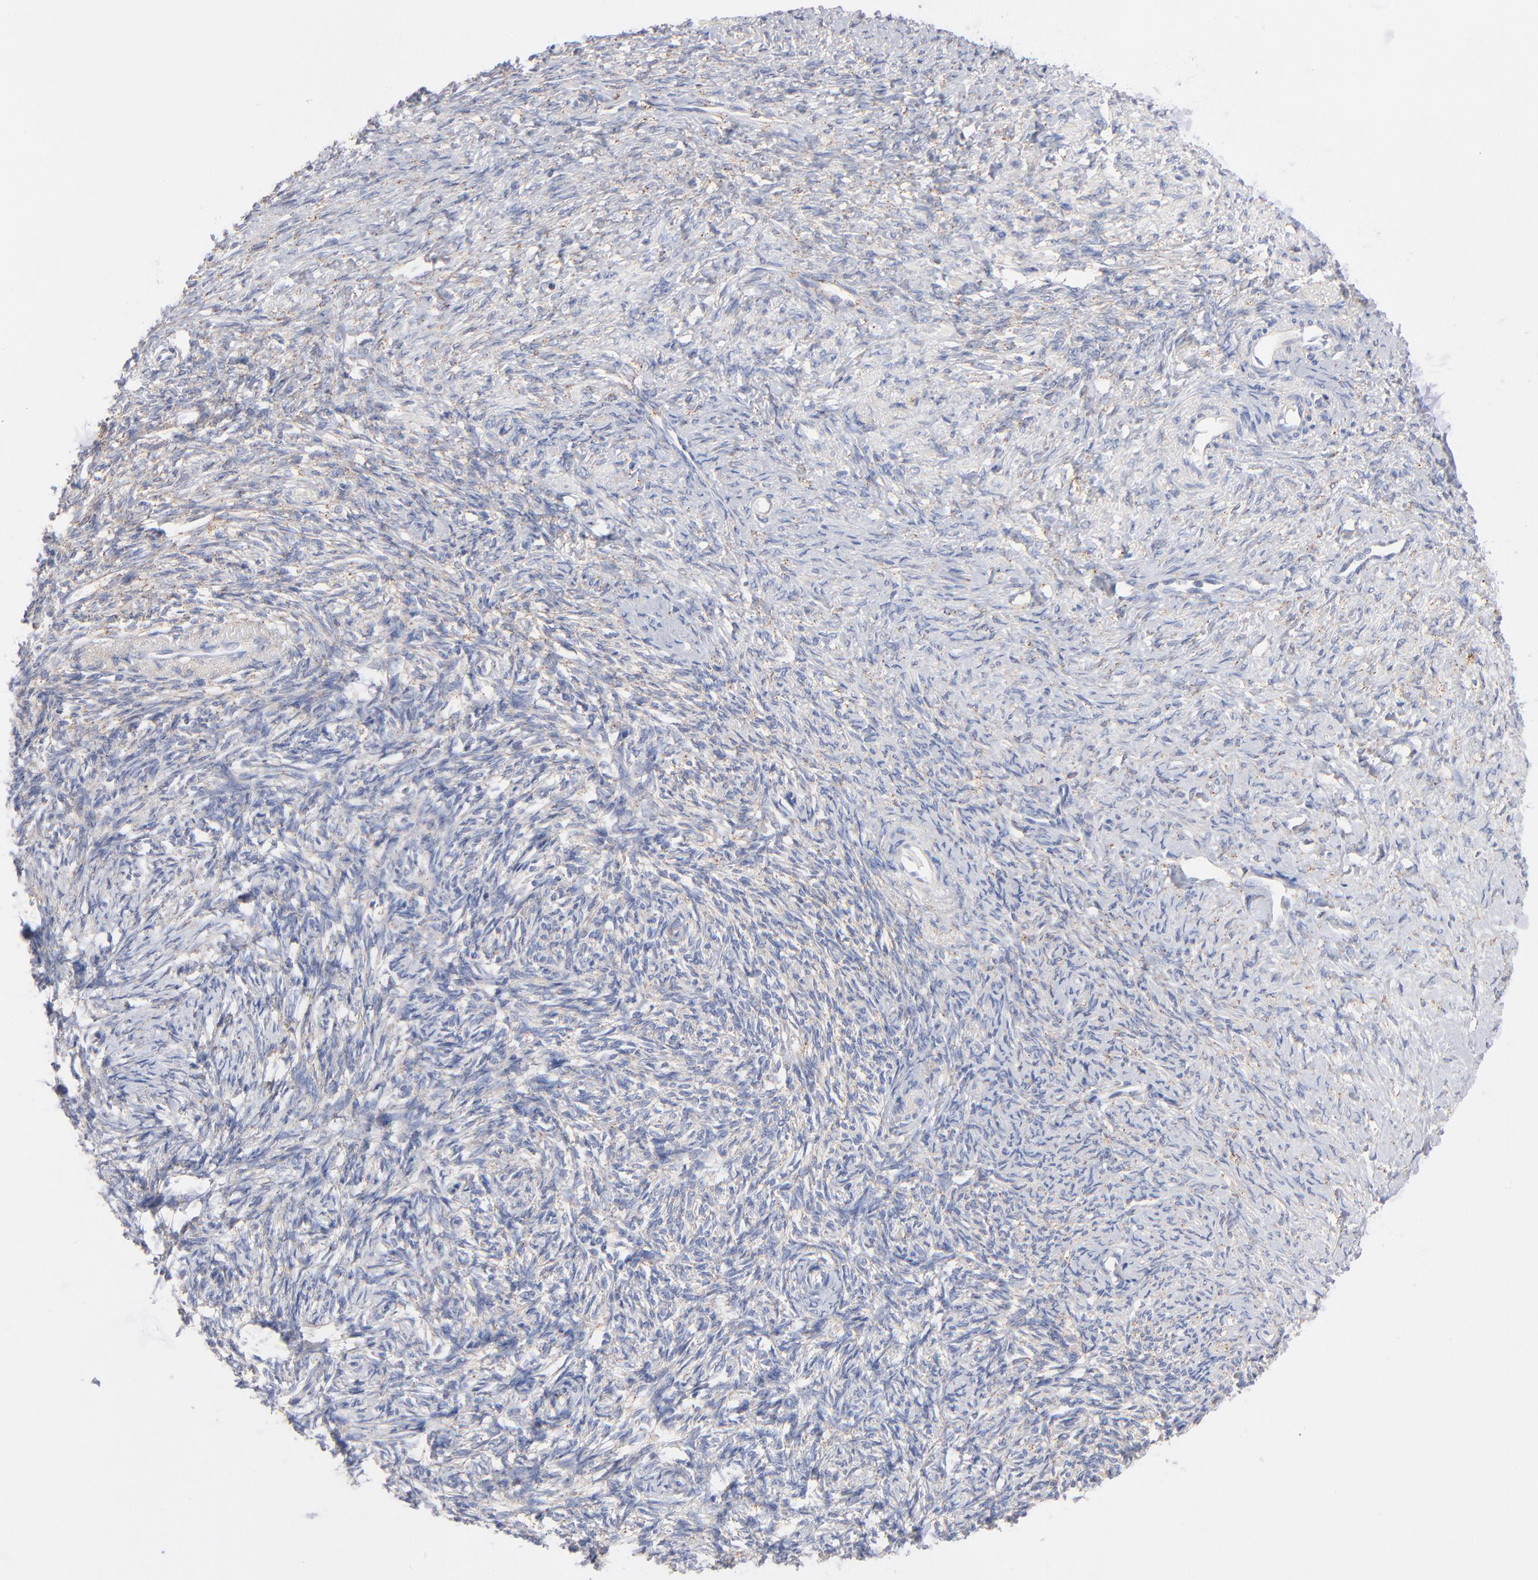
{"staining": {"intensity": "negative", "quantity": "none", "location": "none"}, "tissue": "ovarian cancer", "cell_type": "Tumor cells", "image_type": "cancer", "snomed": [{"axis": "morphology", "description": "Normal tissue, NOS"}, {"axis": "morphology", "description": "Cystadenocarcinoma, serous, NOS"}, {"axis": "topography", "description": "Ovary"}], "caption": "IHC histopathology image of human ovarian cancer (serous cystadenocarcinoma) stained for a protein (brown), which exhibits no positivity in tumor cells.", "gene": "SEPTIN6", "patient": {"sex": "female", "age": 62}}